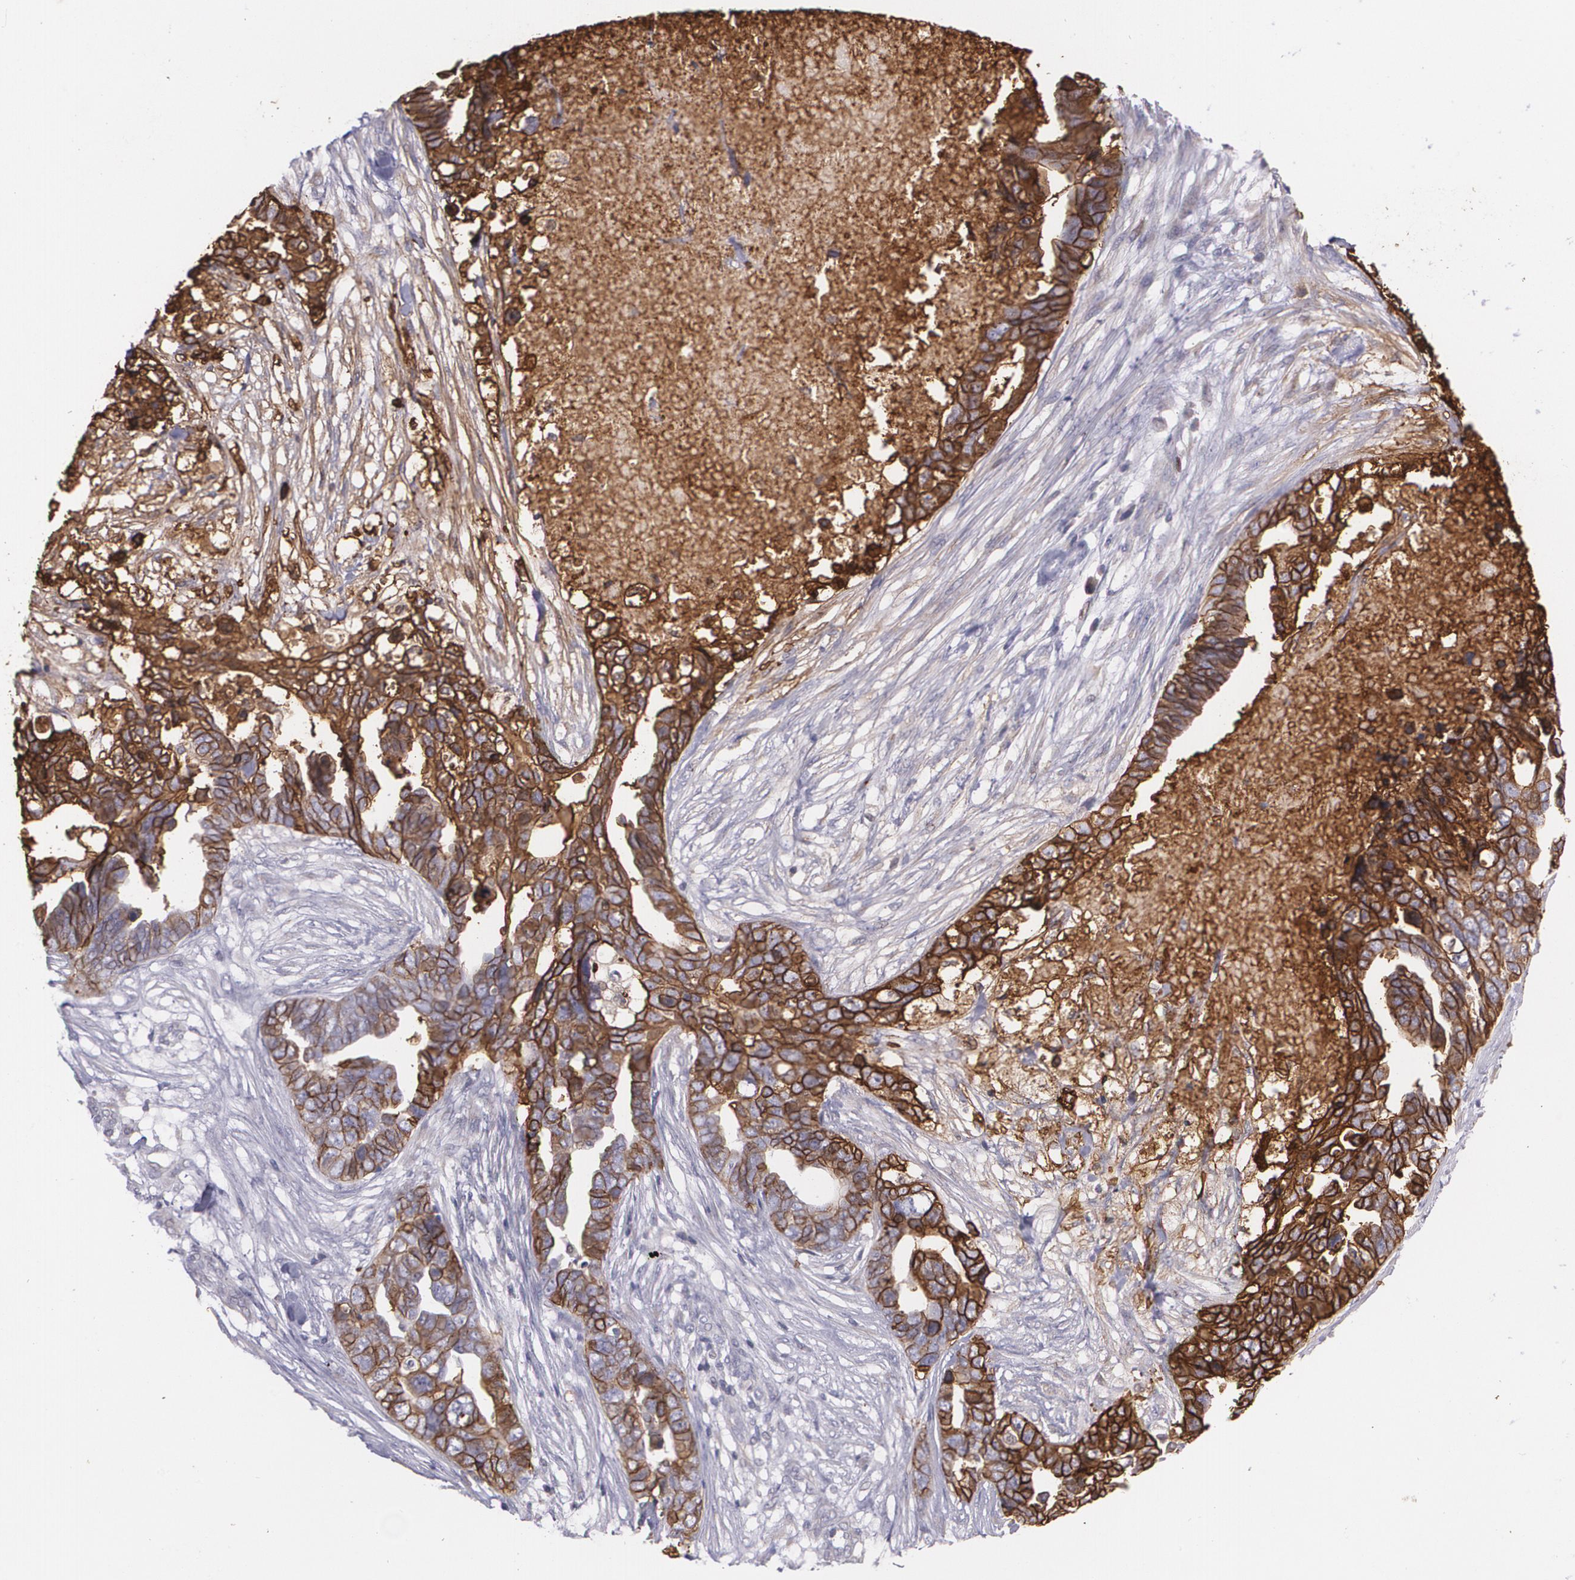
{"staining": {"intensity": "strong", "quantity": ">75%", "location": "cytoplasmic/membranous"}, "tissue": "ovarian cancer", "cell_type": "Tumor cells", "image_type": "cancer", "snomed": [{"axis": "morphology", "description": "Normal tissue, NOS"}, {"axis": "morphology", "description": "Cystadenocarcinoma, serous, NOS"}, {"axis": "topography", "description": "Fallopian tube"}, {"axis": "topography", "description": "Ovary"}], "caption": "Brown immunohistochemical staining in ovarian cancer (serous cystadenocarcinoma) shows strong cytoplasmic/membranous expression in approximately >75% of tumor cells.", "gene": "SLC2A1", "patient": {"sex": "female", "age": 56}}